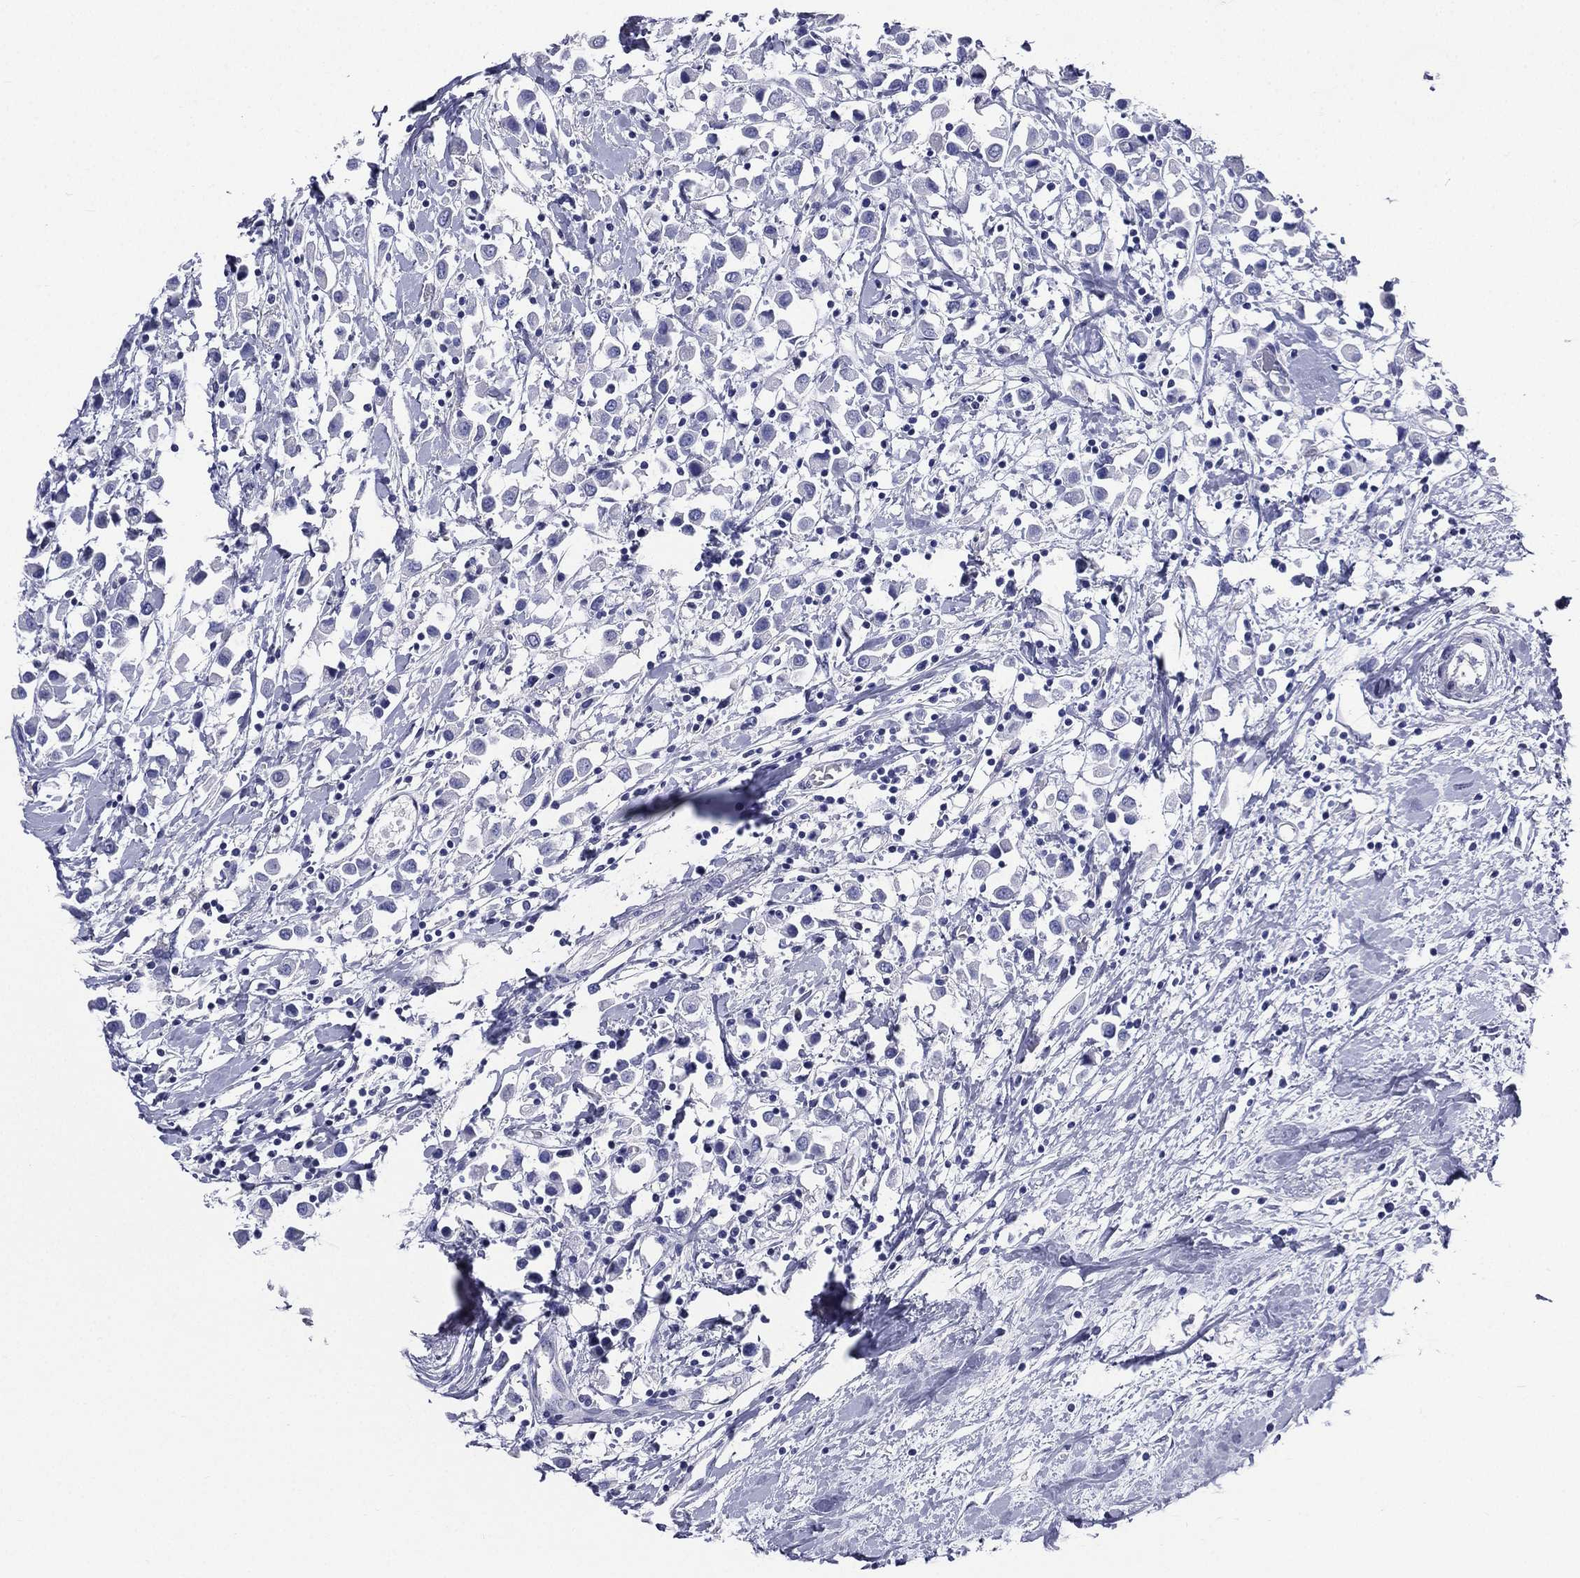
{"staining": {"intensity": "negative", "quantity": "none", "location": "none"}, "tissue": "breast cancer", "cell_type": "Tumor cells", "image_type": "cancer", "snomed": [{"axis": "morphology", "description": "Duct carcinoma"}, {"axis": "topography", "description": "Breast"}], "caption": "The photomicrograph displays no significant expression in tumor cells of infiltrating ductal carcinoma (breast).", "gene": "DPYS", "patient": {"sex": "female", "age": 61}}